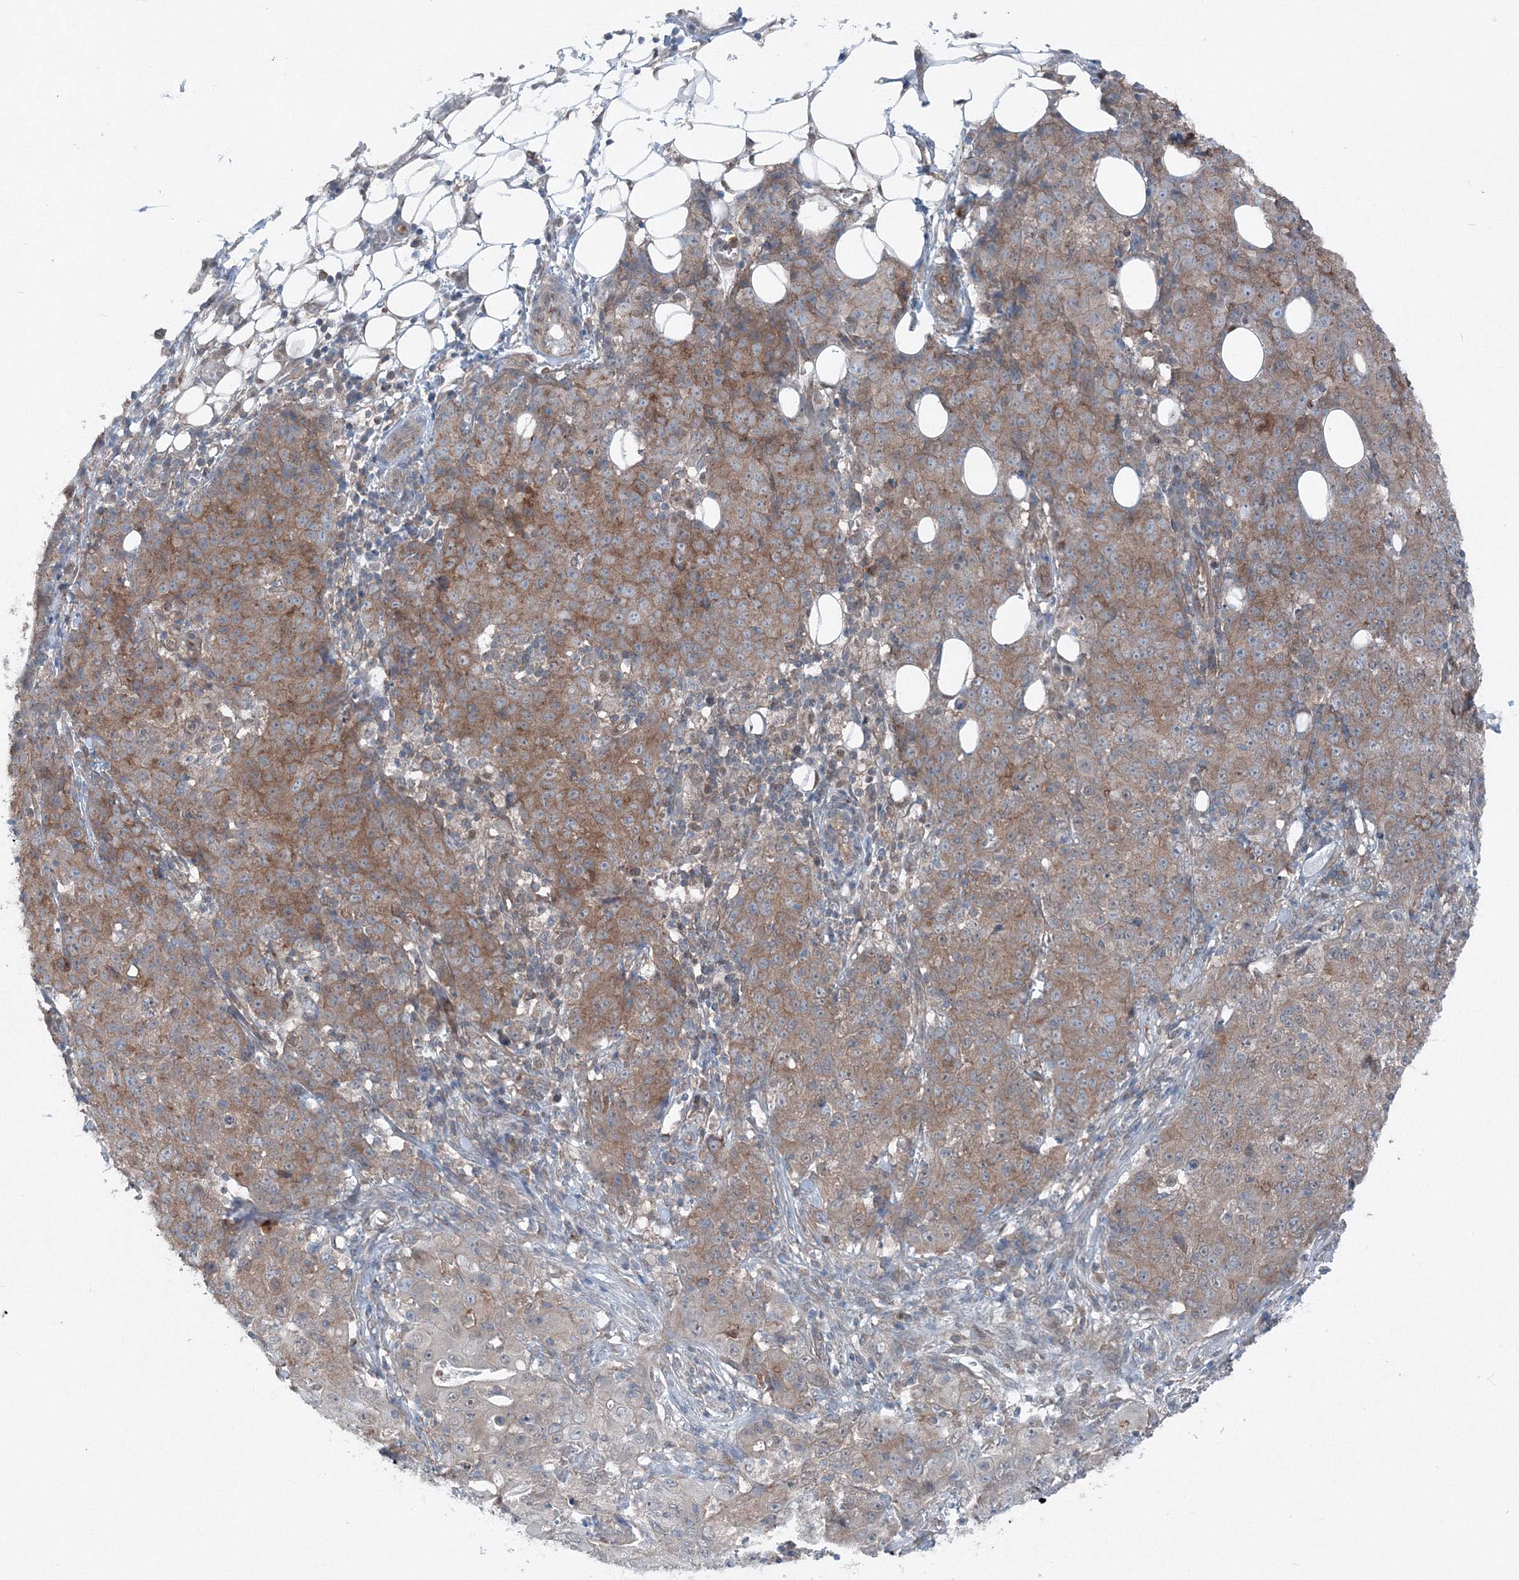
{"staining": {"intensity": "moderate", "quantity": ">75%", "location": "cytoplasmic/membranous"}, "tissue": "ovarian cancer", "cell_type": "Tumor cells", "image_type": "cancer", "snomed": [{"axis": "morphology", "description": "Carcinoma, endometroid"}, {"axis": "topography", "description": "Ovary"}], "caption": "This is an image of immunohistochemistry staining of ovarian endometroid carcinoma, which shows moderate positivity in the cytoplasmic/membranous of tumor cells.", "gene": "TPRKB", "patient": {"sex": "female", "age": 42}}